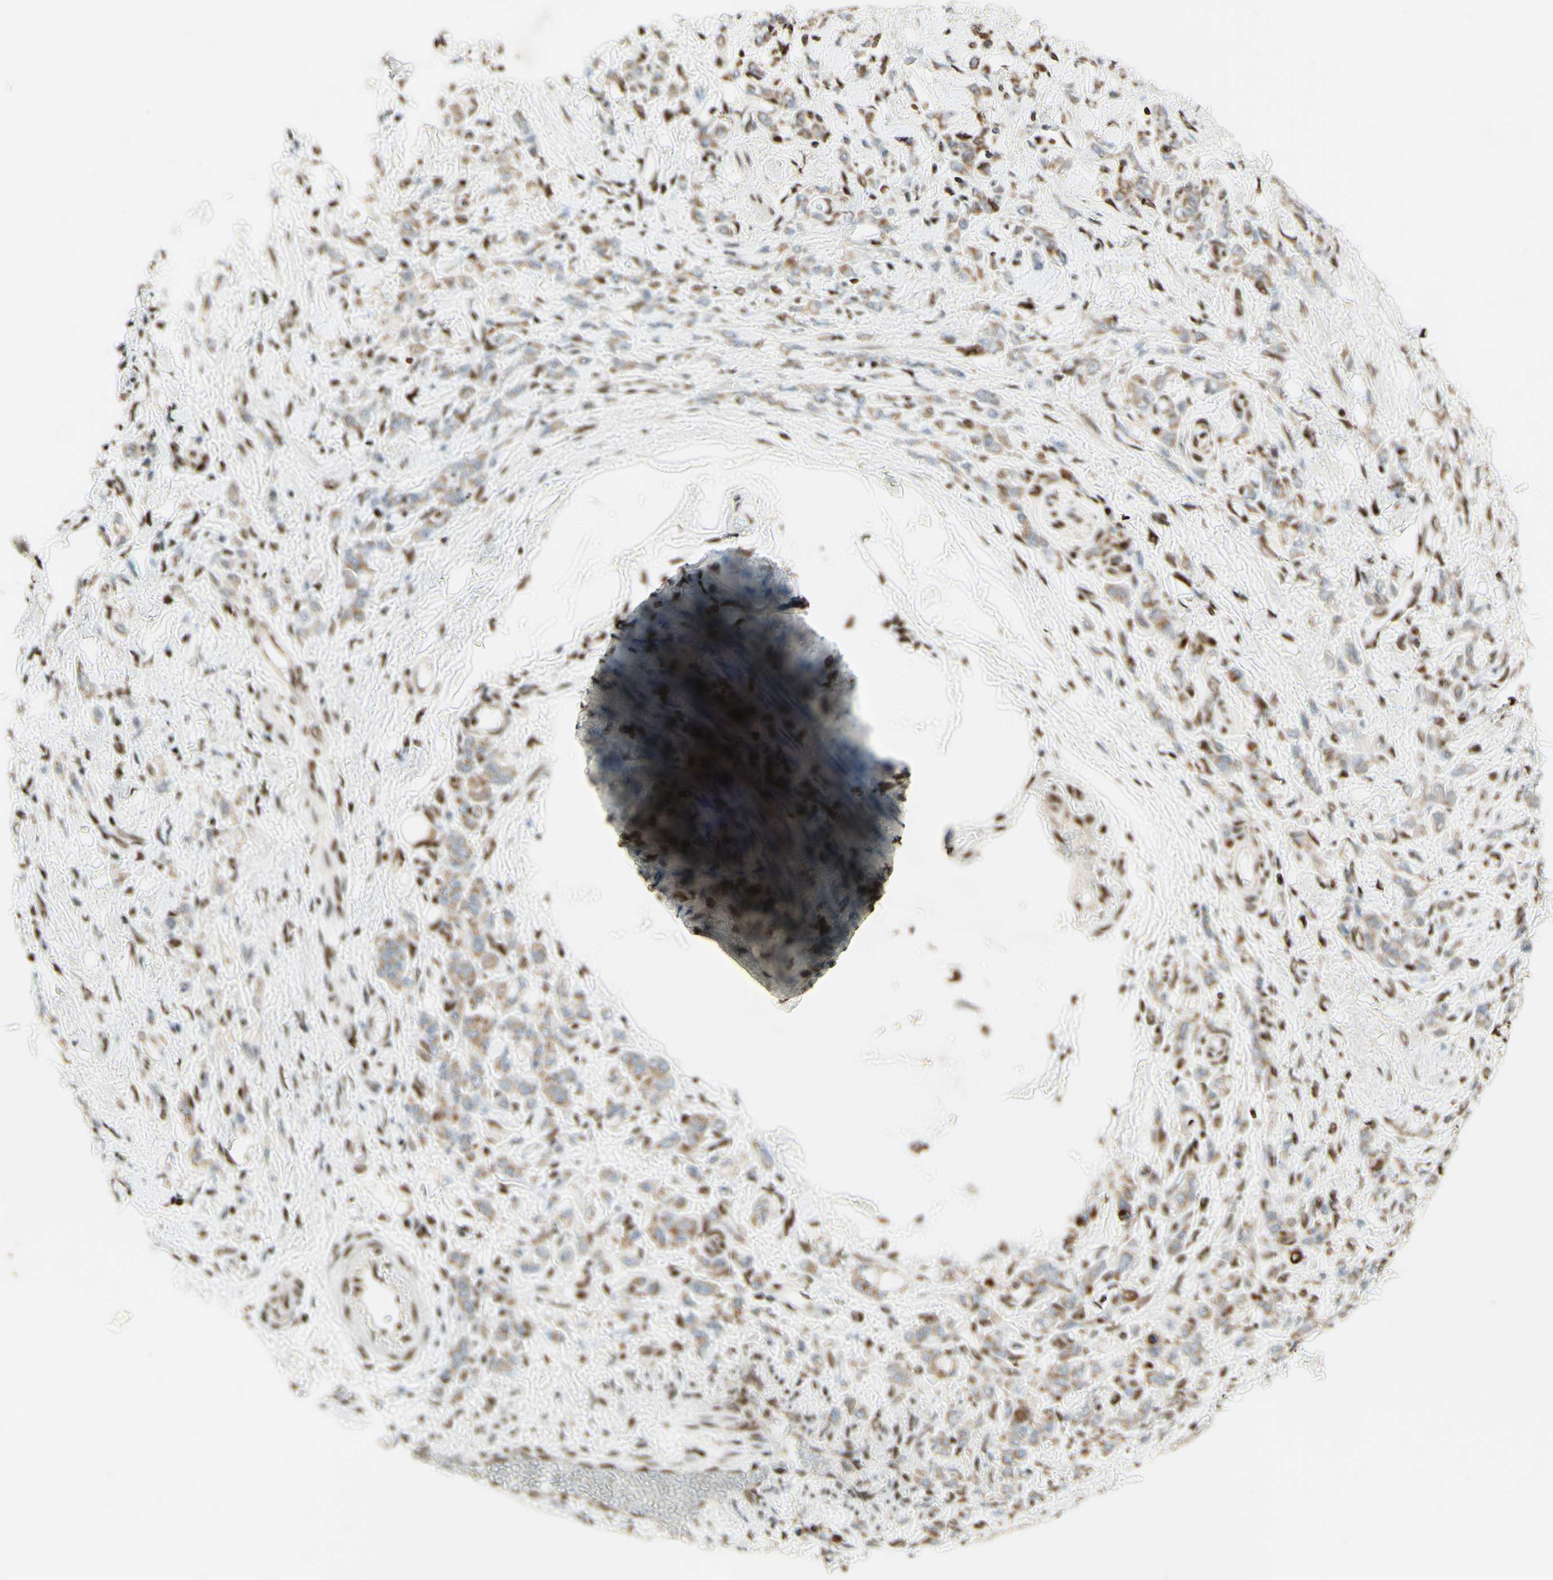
{"staining": {"intensity": "weak", "quantity": ">75%", "location": "cytoplasmic/membranous"}, "tissue": "stomach cancer", "cell_type": "Tumor cells", "image_type": "cancer", "snomed": [{"axis": "morphology", "description": "Adenocarcinoma, NOS"}, {"axis": "topography", "description": "Stomach"}], "caption": "A brown stain labels weak cytoplasmic/membranous positivity of a protein in human stomach cancer tumor cells. The staining was performed using DAB, with brown indicating positive protein expression. Nuclei are stained blue with hematoxylin.", "gene": "NR3C1", "patient": {"sex": "male", "age": 82}}